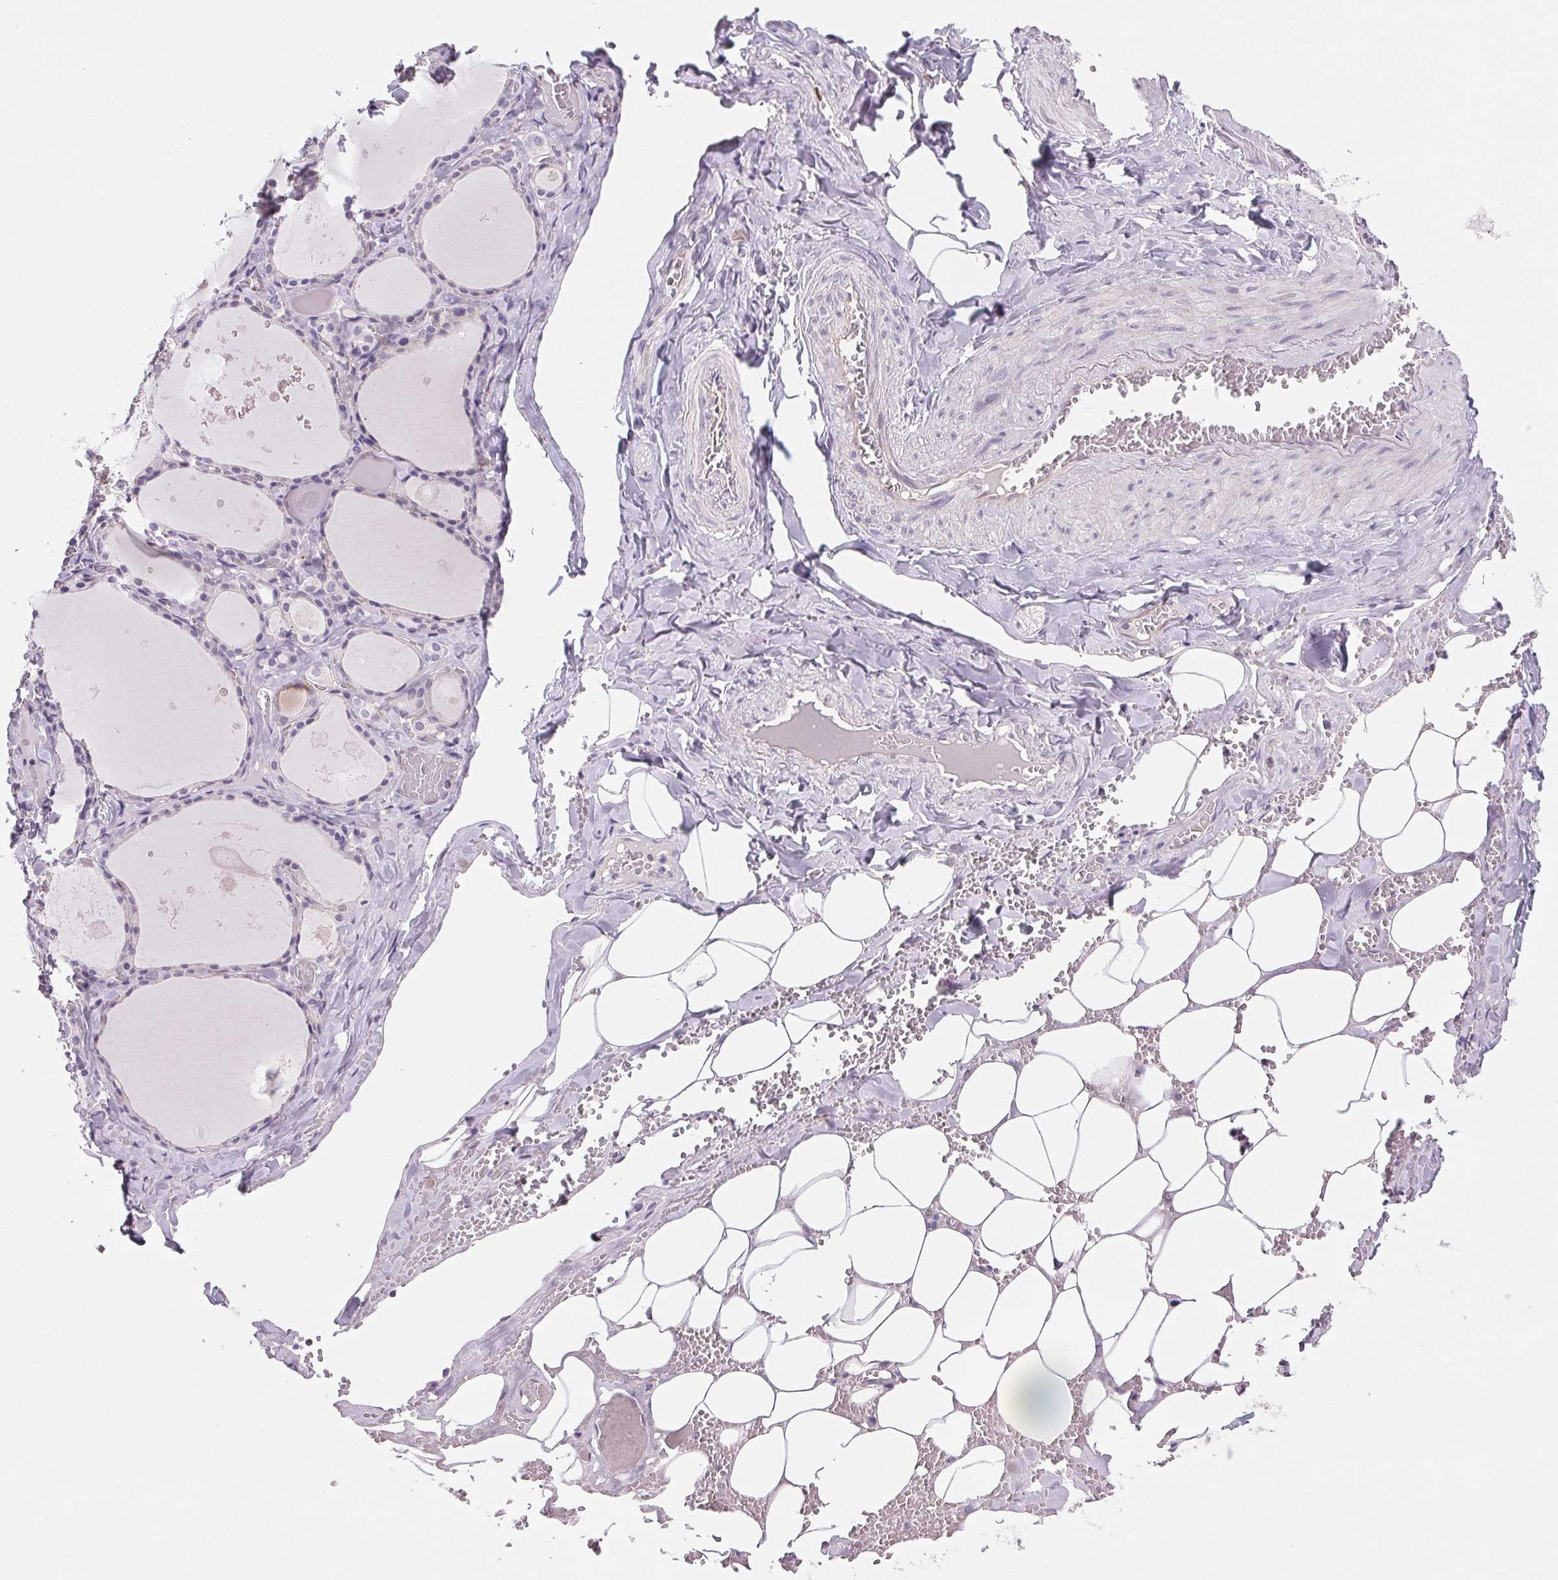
{"staining": {"intensity": "strong", "quantity": "<25%", "location": "cytoplasmic/membranous"}, "tissue": "thyroid gland", "cell_type": "Glandular cells", "image_type": "normal", "snomed": [{"axis": "morphology", "description": "Normal tissue, NOS"}, {"axis": "topography", "description": "Thyroid gland"}], "caption": "Glandular cells display medium levels of strong cytoplasmic/membranous expression in about <25% of cells in unremarkable human thyroid gland.", "gene": "GBP1", "patient": {"sex": "male", "age": 56}}